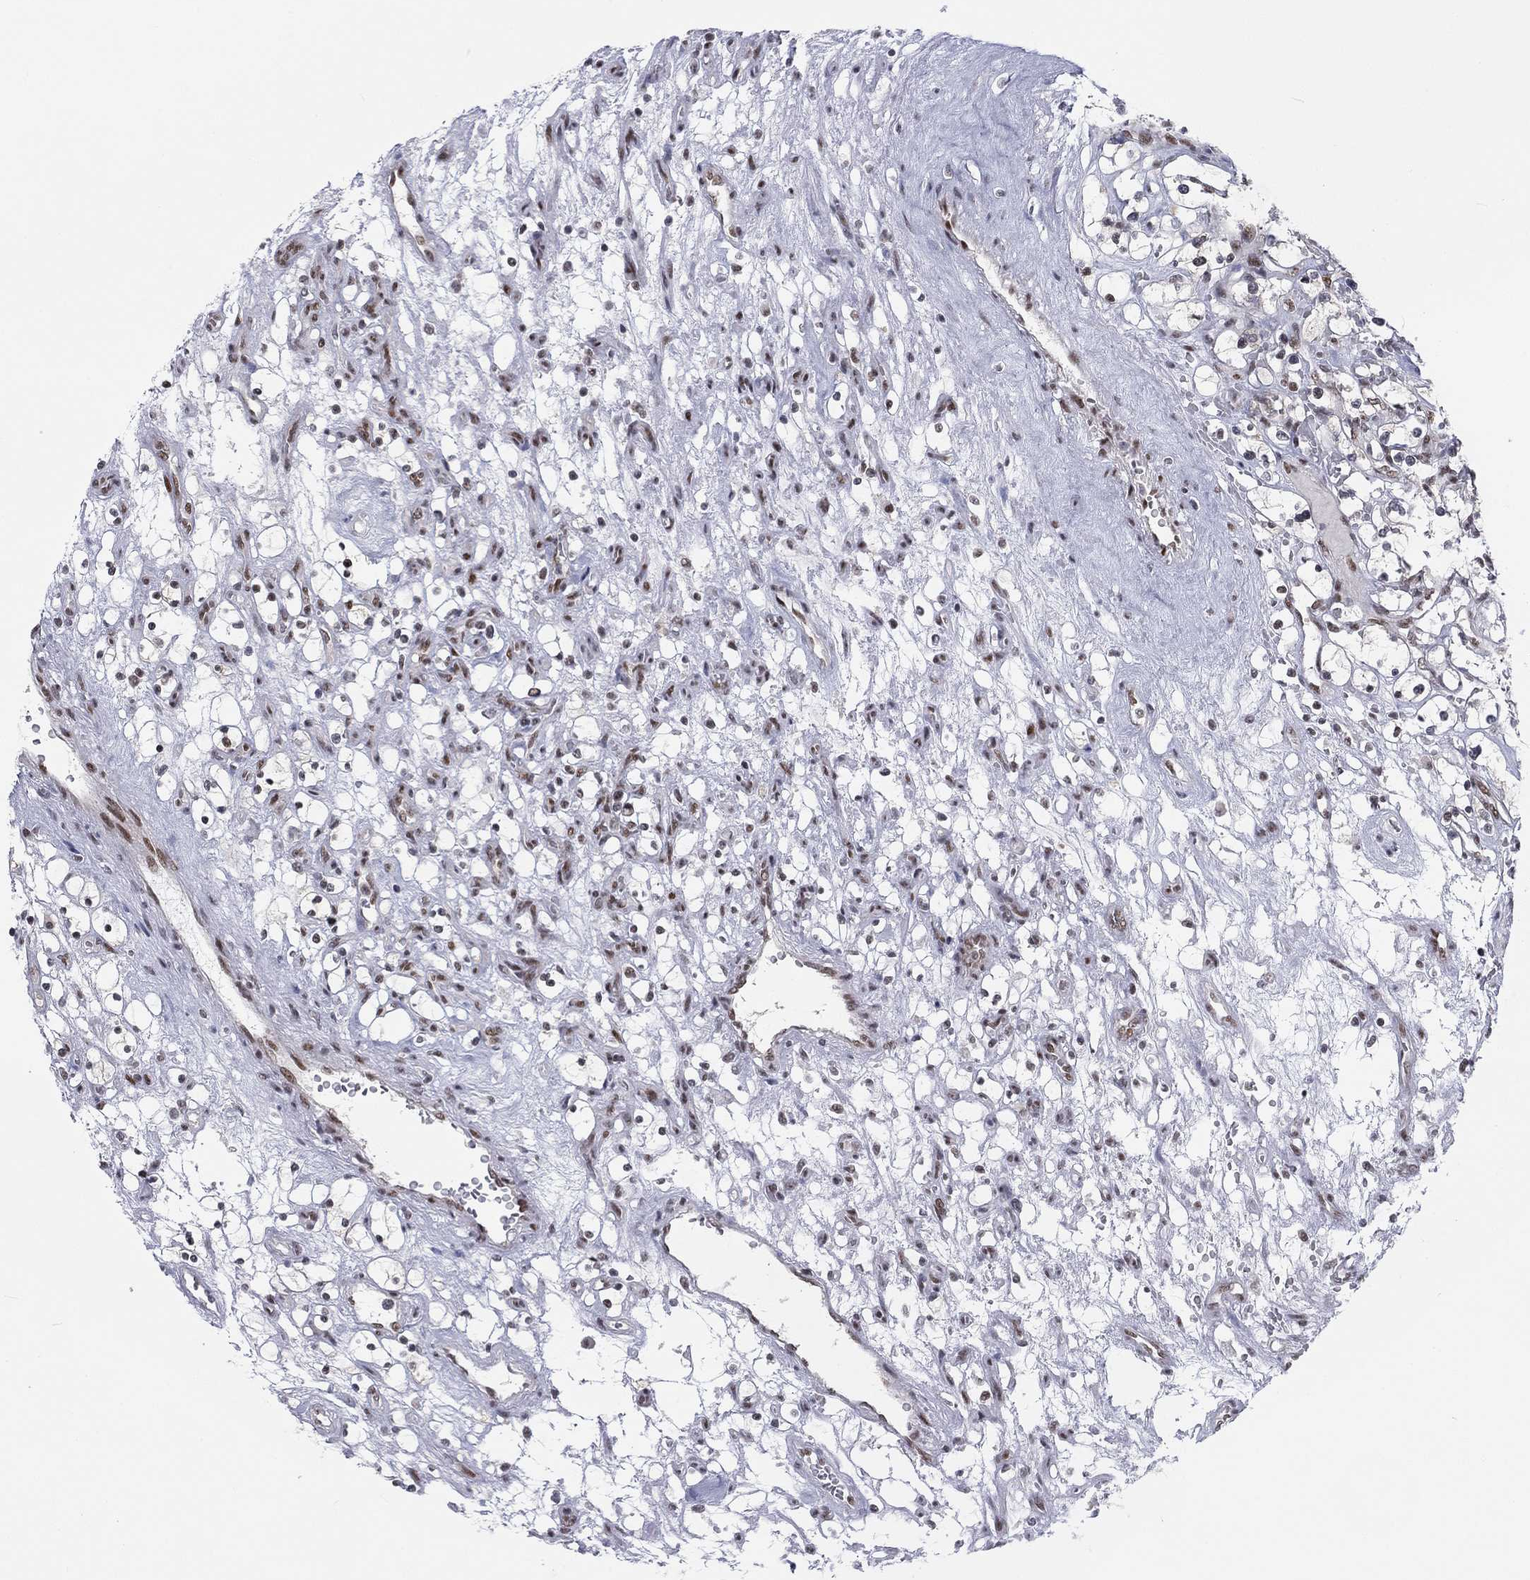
{"staining": {"intensity": "negative", "quantity": "none", "location": "none"}, "tissue": "renal cancer", "cell_type": "Tumor cells", "image_type": "cancer", "snomed": [{"axis": "morphology", "description": "Adenocarcinoma, NOS"}, {"axis": "topography", "description": "Kidney"}], "caption": "The photomicrograph displays no significant expression in tumor cells of adenocarcinoma (renal).", "gene": "FYTTD1", "patient": {"sex": "female", "age": 69}}